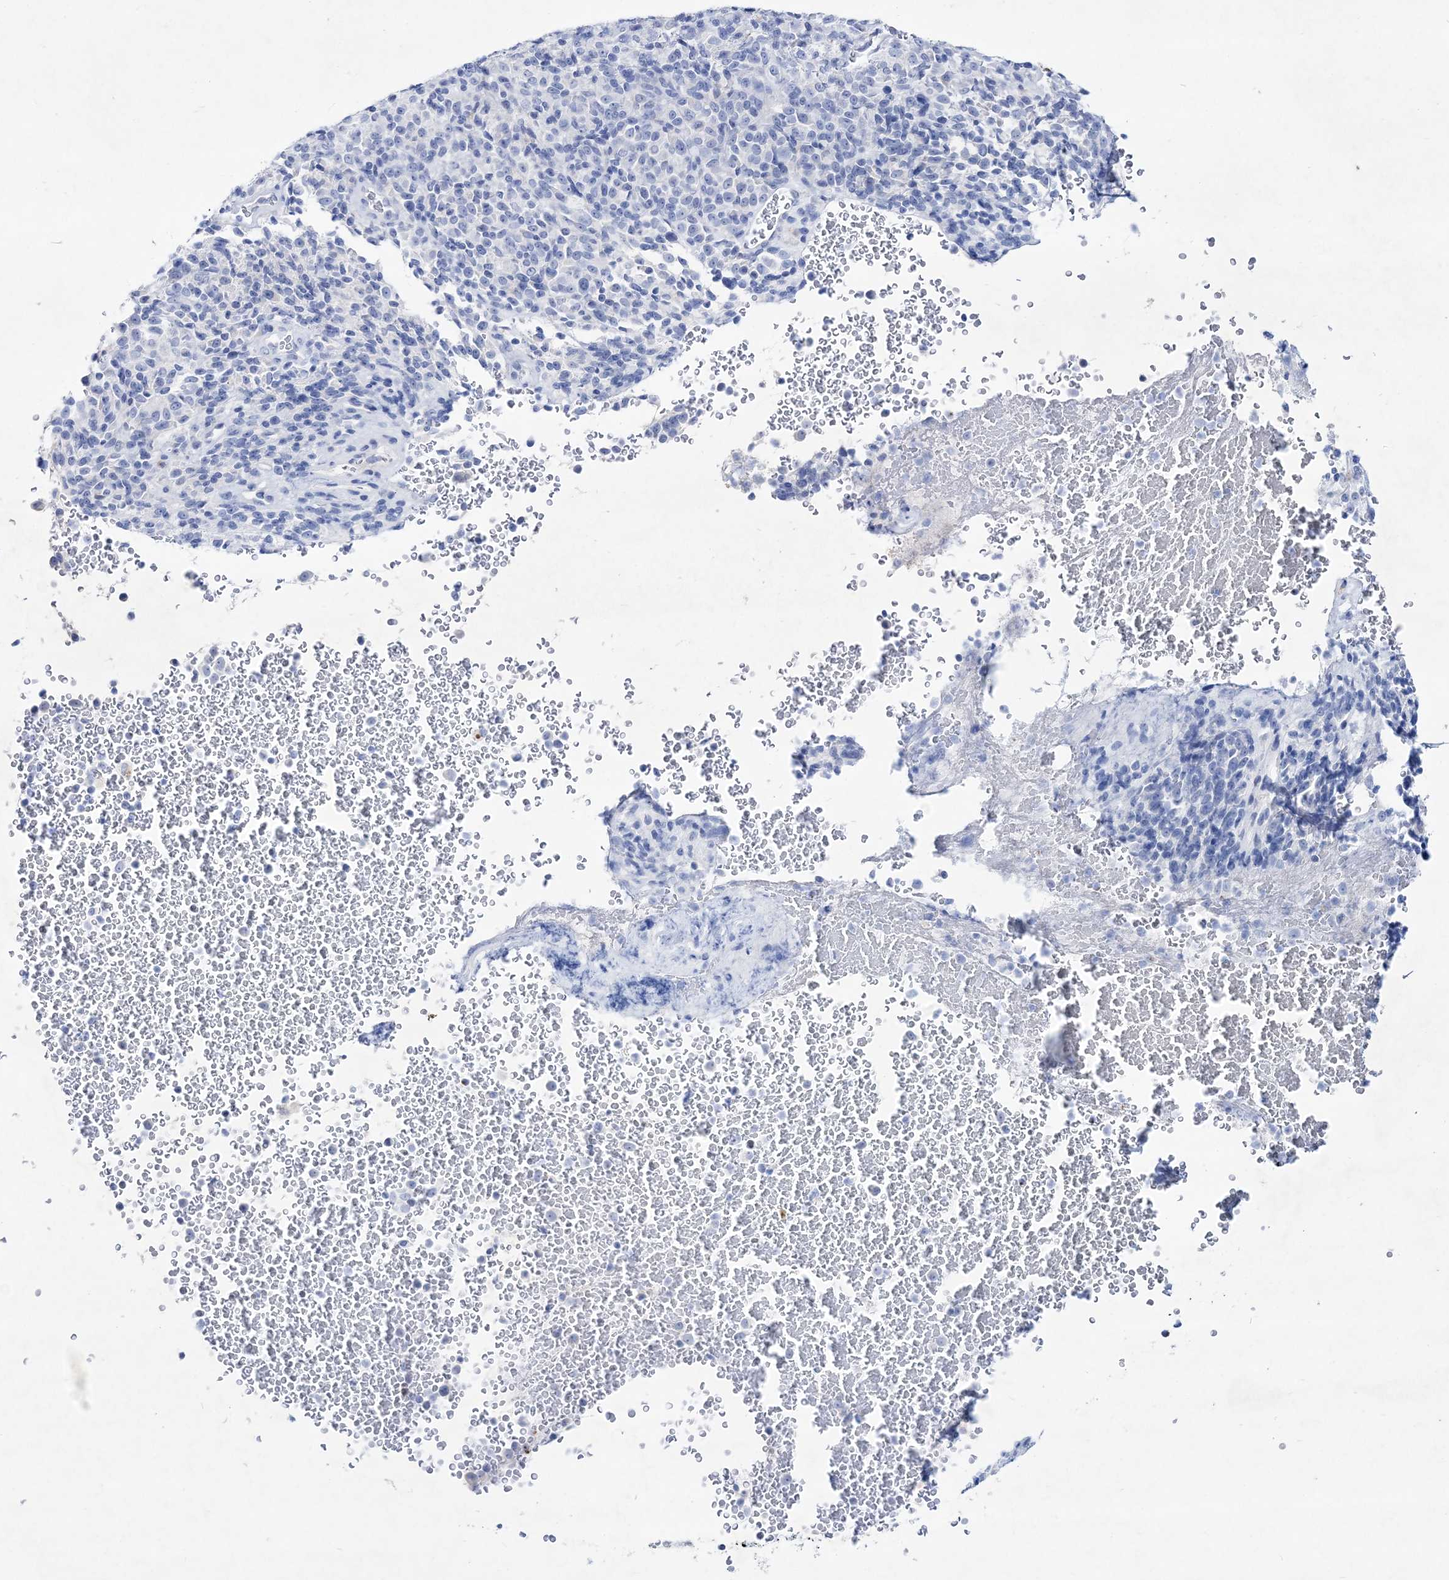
{"staining": {"intensity": "negative", "quantity": "none", "location": "none"}, "tissue": "melanoma", "cell_type": "Tumor cells", "image_type": "cancer", "snomed": [{"axis": "morphology", "description": "Malignant melanoma, Metastatic site"}, {"axis": "topography", "description": "Brain"}], "caption": "Immunohistochemistry (IHC) micrograph of neoplastic tissue: melanoma stained with DAB (3,3'-diaminobenzidine) displays no significant protein expression in tumor cells.", "gene": "SPINK7", "patient": {"sex": "female", "age": 56}}